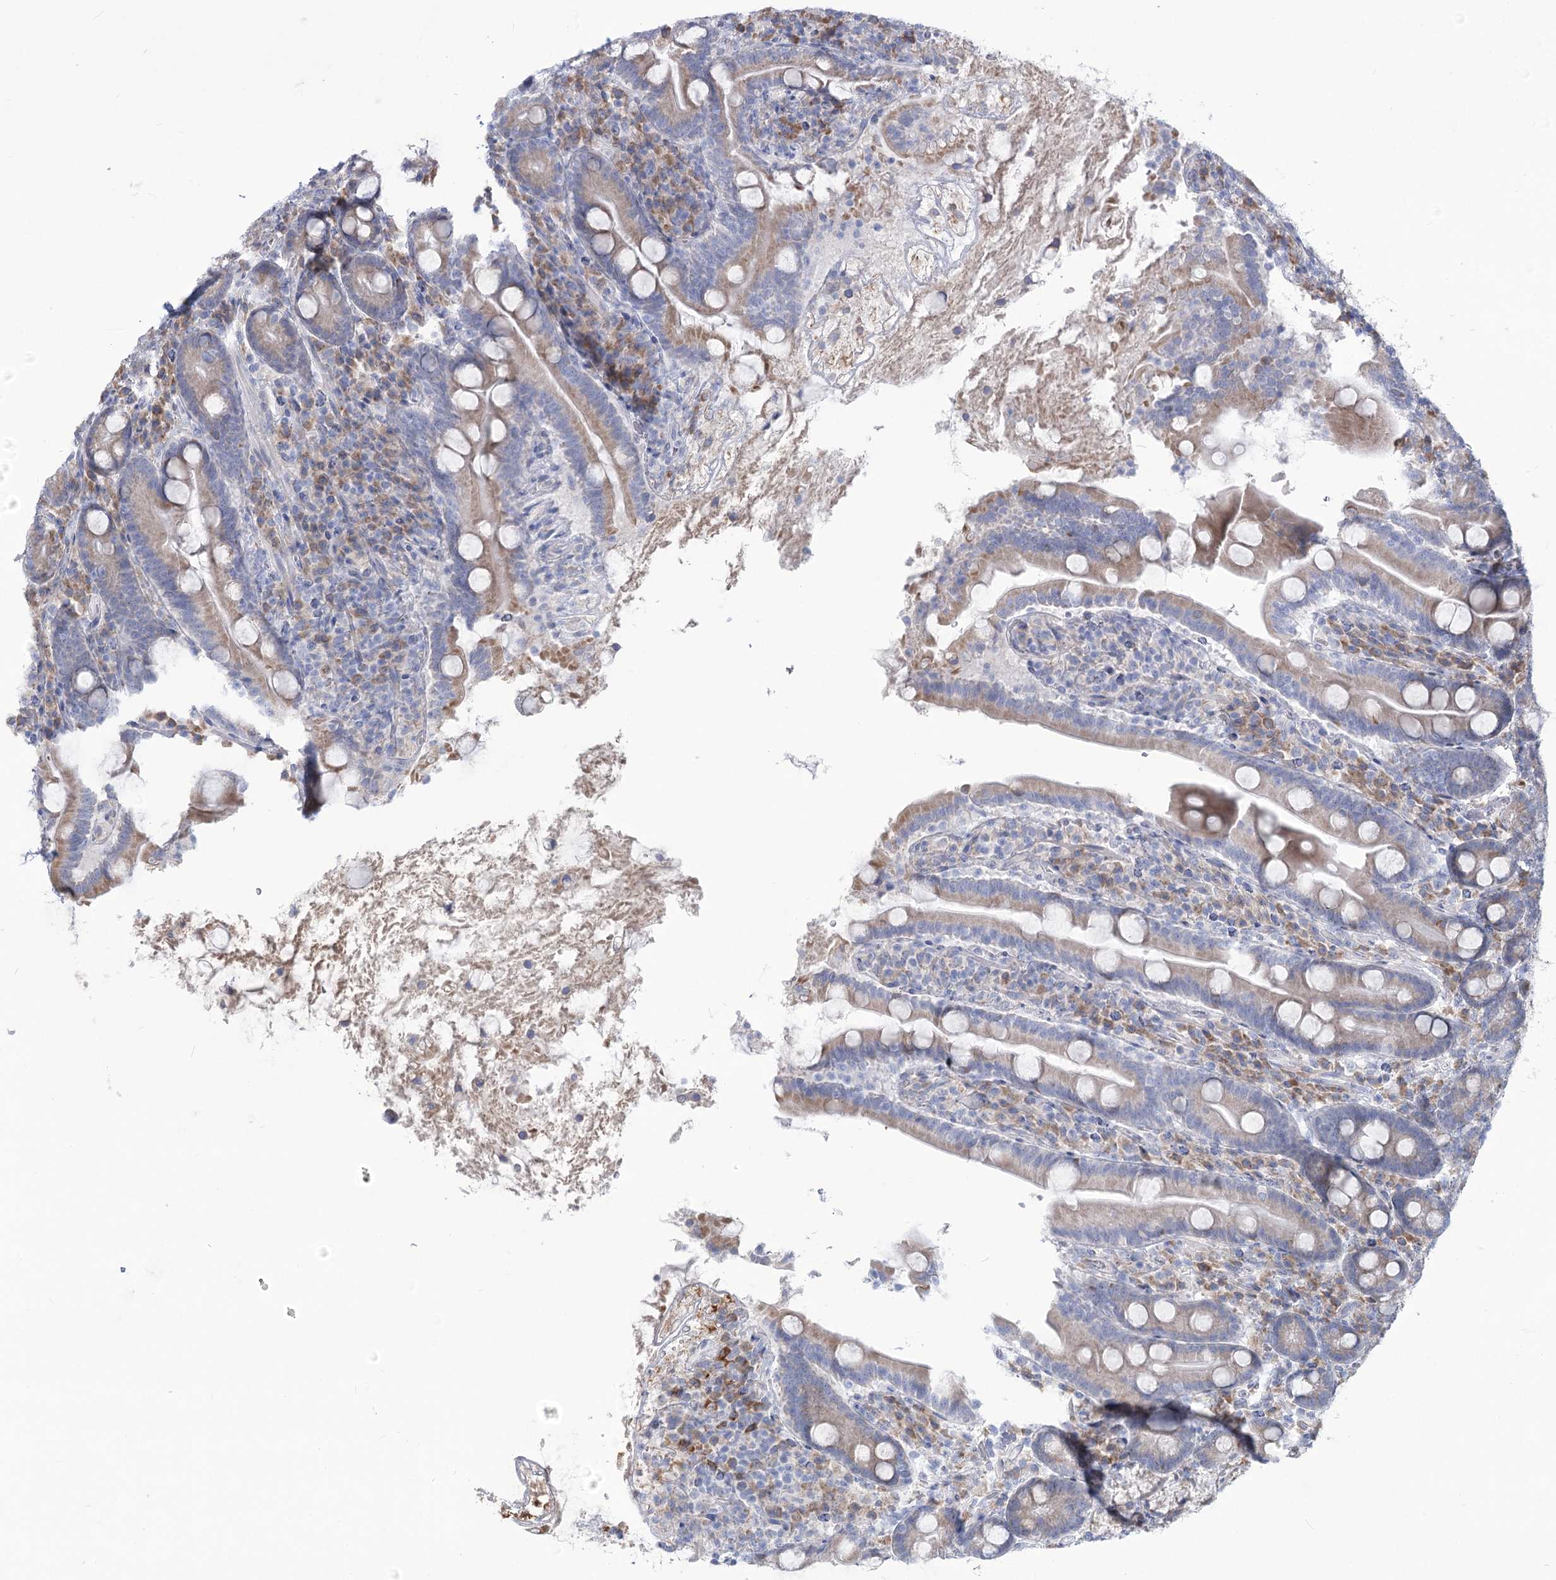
{"staining": {"intensity": "weak", "quantity": "25%-75%", "location": "cytoplasmic/membranous"}, "tissue": "duodenum", "cell_type": "Glandular cells", "image_type": "normal", "snomed": [{"axis": "morphology", "description": "Normal tissue, NOS"}, {"axis": "topography", "description": "Duodenum"}], "caption": "Protein analysis of unremarkable duodenum reveals weak cytoplasmic/membranous expression in about 25%-75% of glandular cells.", "gene": "STT3B", "patient": {"sex": "male", "age": 35}}